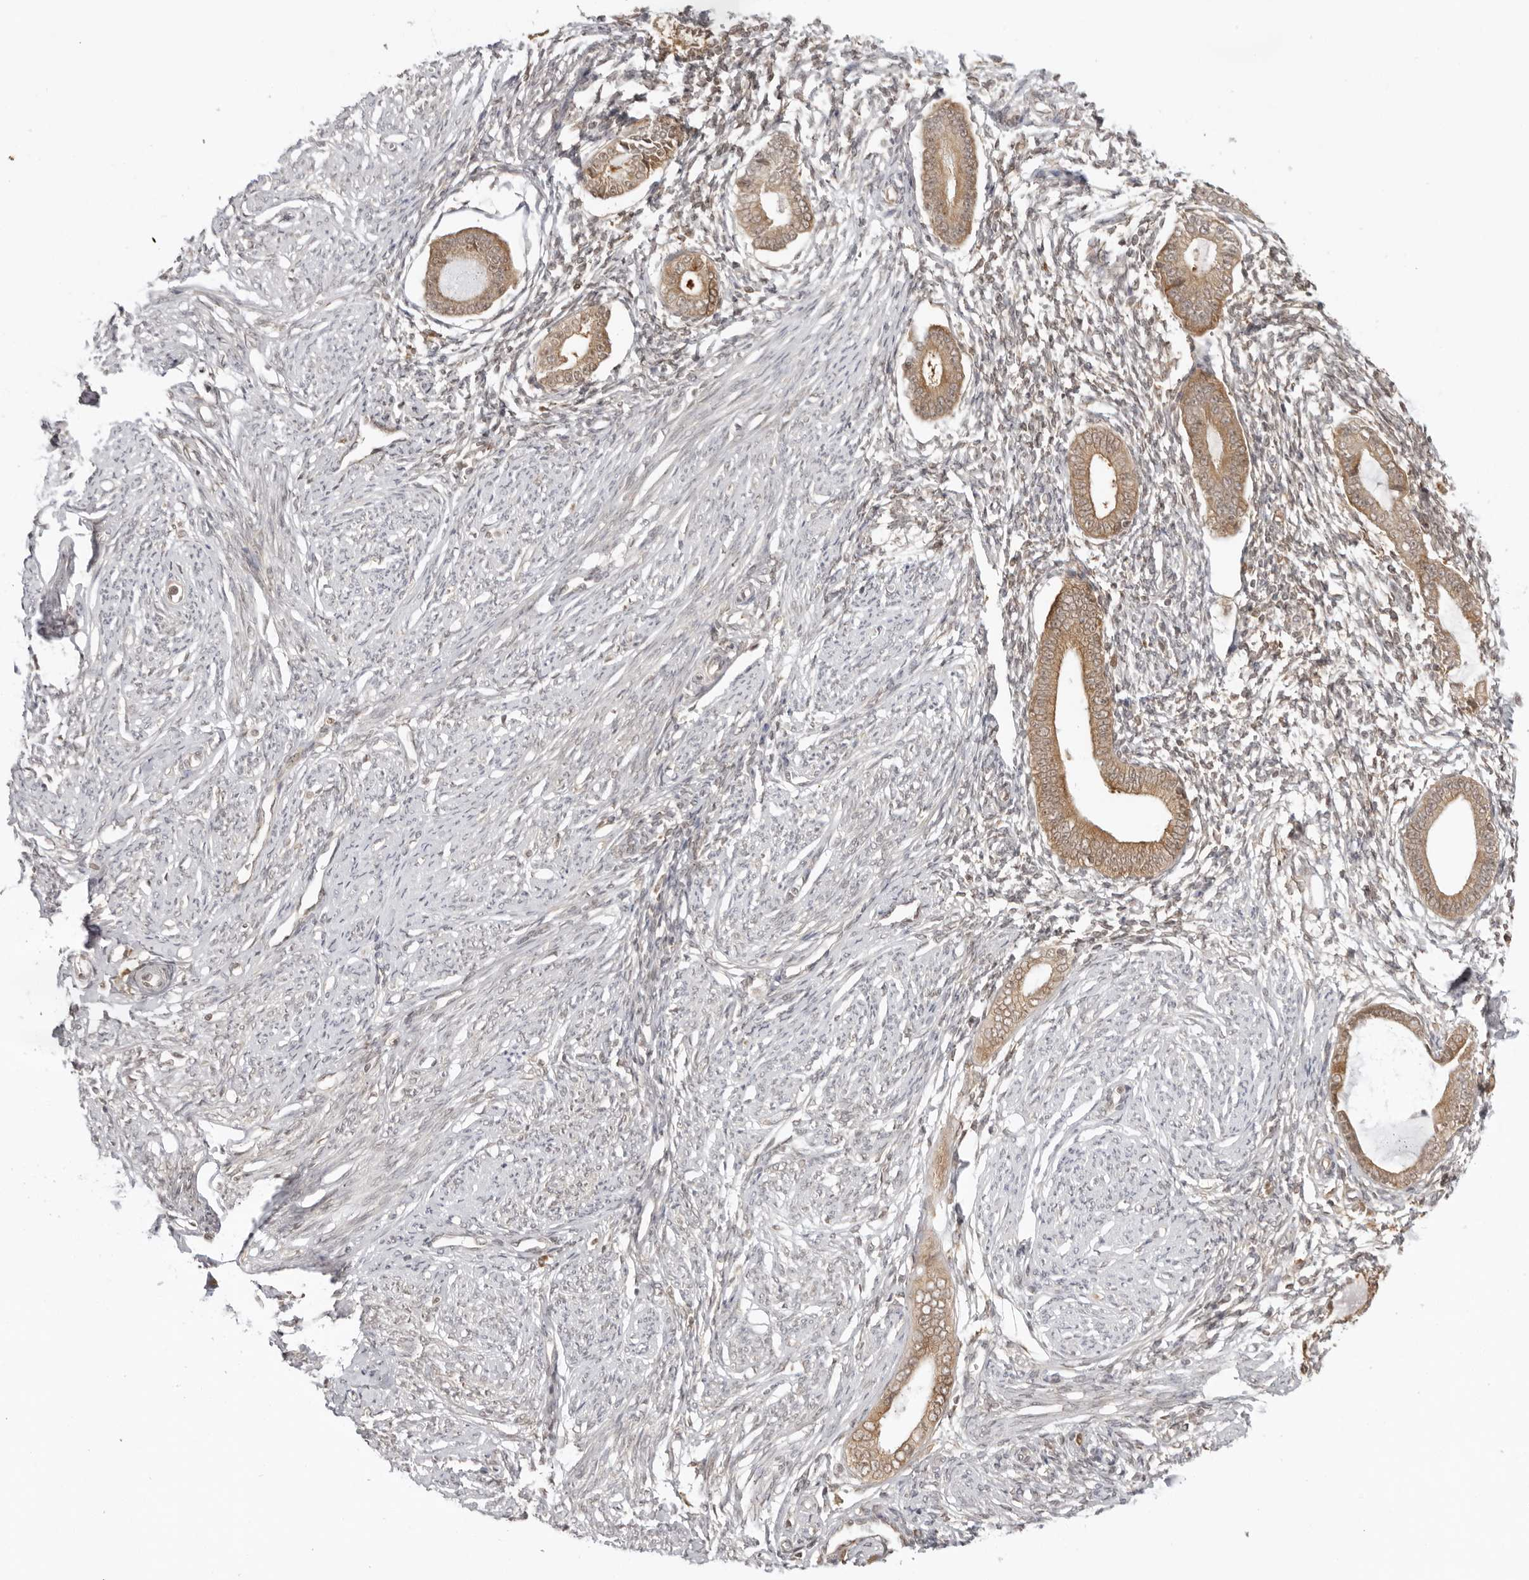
{"staining": {"intensity": "moderate", "quantity": "<25%", "location": "cytoplasmic/membranous"}, "tissue": "endometrium", "cell_type": "Cells in endometrial stroma", "image_type": "normal", "snomed": [{"axis": "morphology", "description": "Normal tissue, NOS"}, {"axis": "topography", "description": "Endometrium"}], "caption": "Moderate cytoplasmic/membranous protein positivity is identified in about <25% of cells in endometrial stroma in endometrium. (IHC, brightfield microscopy, high magnification).", "gene": "PRRC2C", "patient": {"sex": "female", "age": 56}}